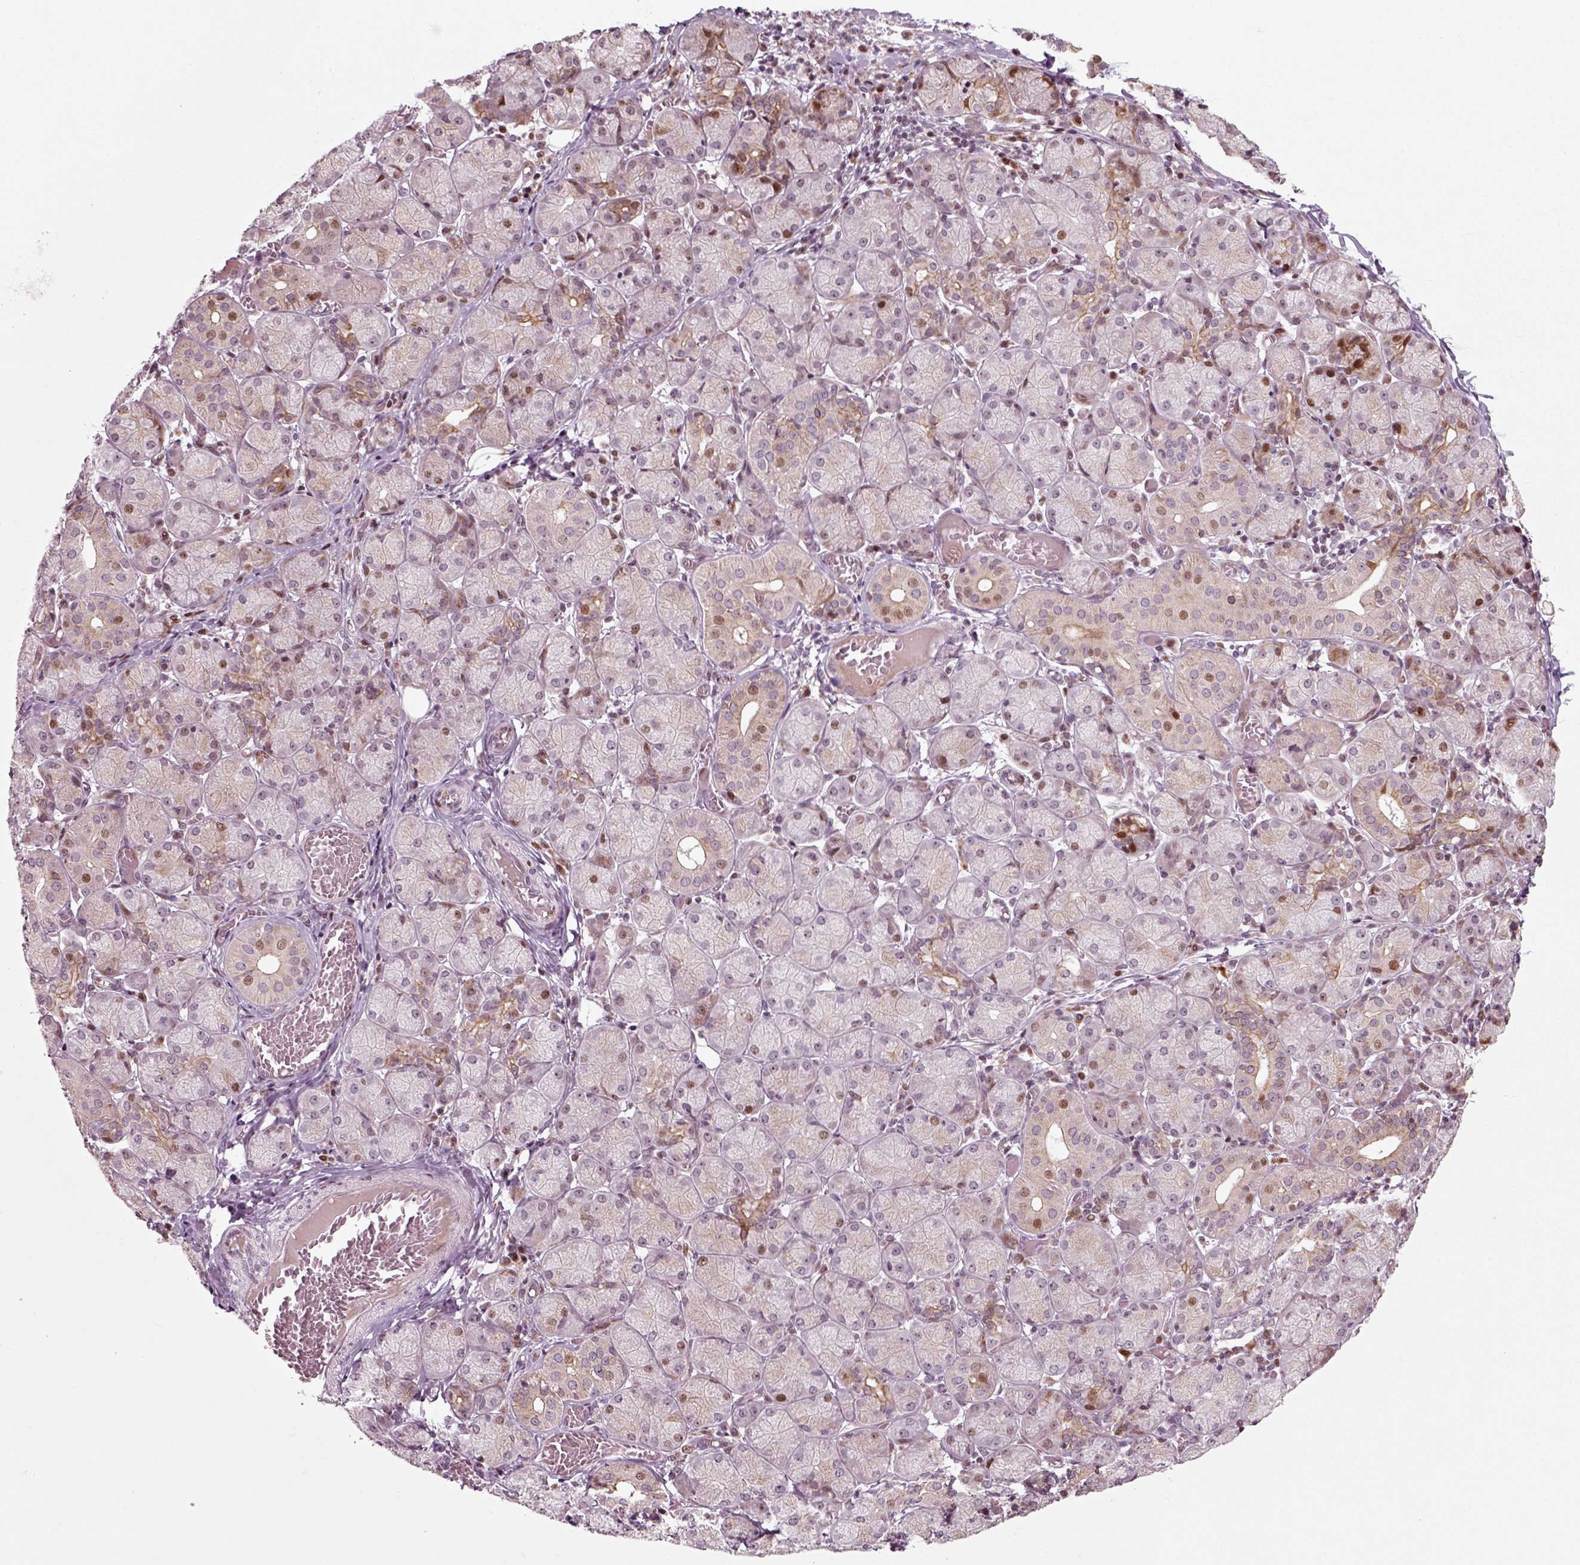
{"staining": {"intensity": "moderate", "quantity": "<25%", "location": "nuclear"}, "tissue": "salivary gland", "cell_type": "Glandular cells", "image_type": "normal", "snomed": [{"axis": "morphology", "description": "Normal tissue, NOS"}, {"axis": "topography", "description": "Salivary gland"}, {"axis": "topography", "description": "Peripheral nerve tissue"}], "caption": "Unremarkable salivary gland displays moderate nuclear positivity in approximately <25% of glandular cells.", "gene": "CDC14A", "patient": {"sex": "female", "age": 24}}